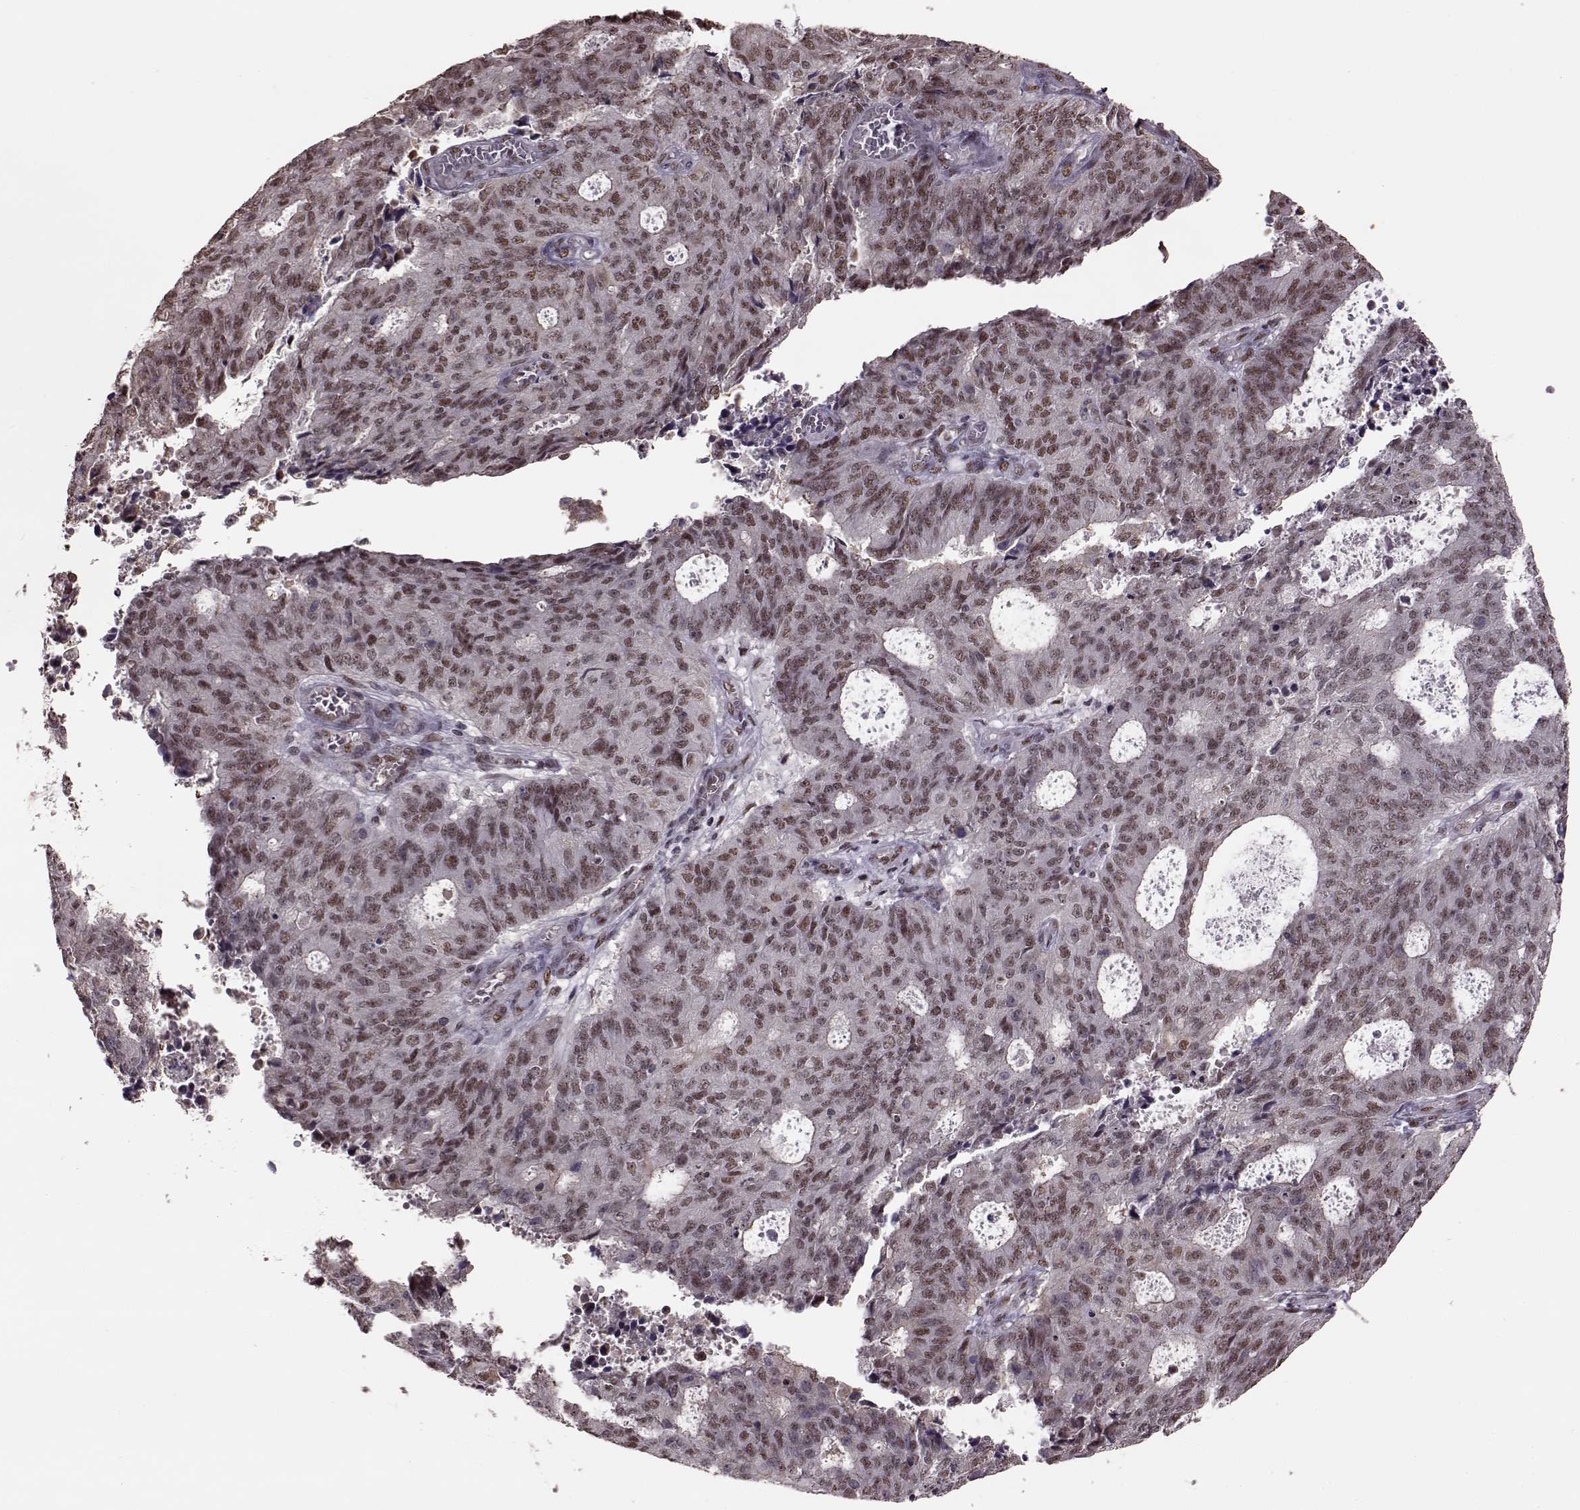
{"staining": {"intensity": "moderate", "quantity": ">75%", "location": "nuclear"}, "tissue": "endometrial cancer", "cell_type": "Tumor cells", "image_type": "cancer", "snomed": [{"axis": "morphology", "description": "Adenocarcinoma, NOS"}, {"axis": "topography", "description": "Endometrium"}], "caption": "Immunohistochemical staining of human endometrial cancer demonstrates moderate nuclear protein positivity in about >75% of tumor cells.", "gene": "FTO", "patient": {"sex": "female", "age": 82}}